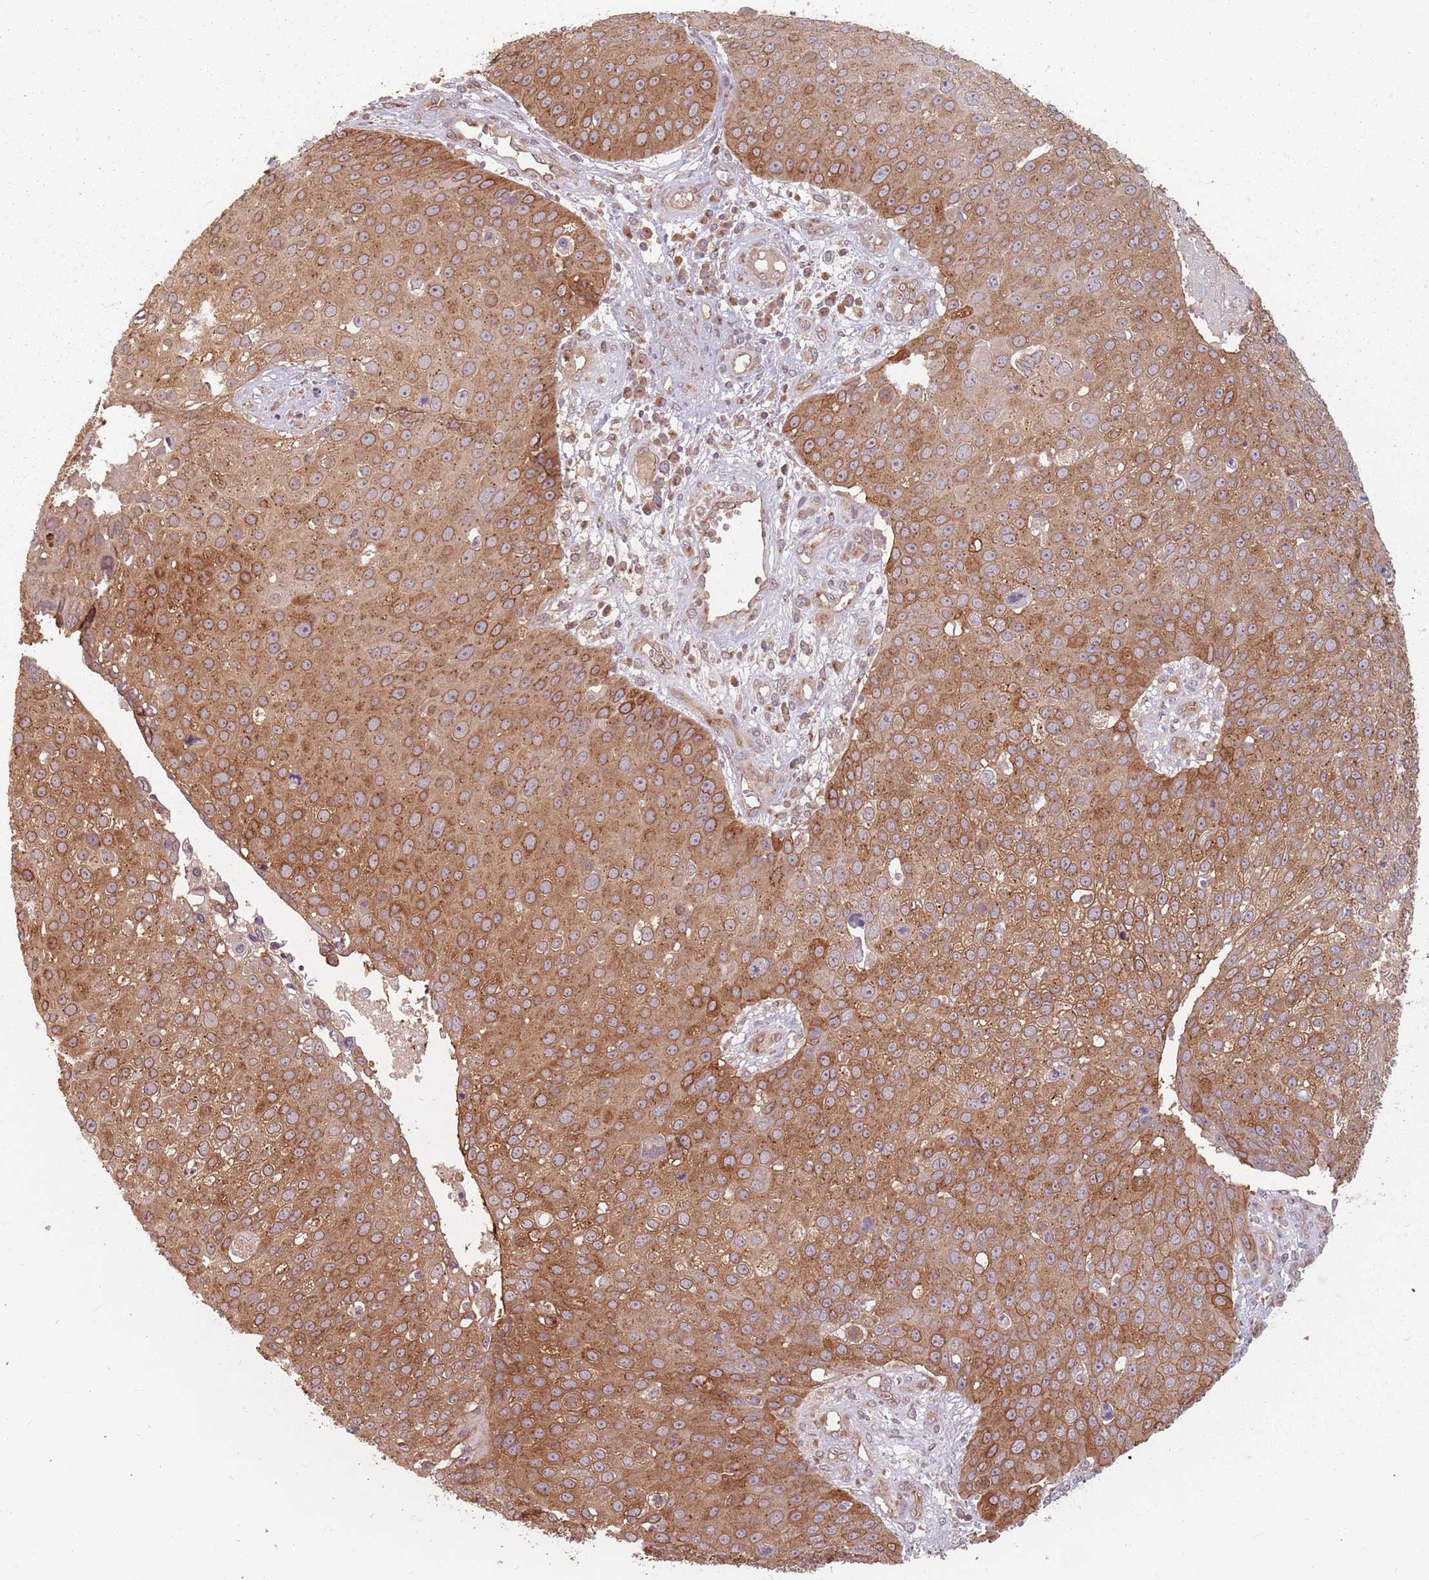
{"staining": {"intensity": "moderate", "quantity": ">75%", "location": "cytoplasmic/membranous"}, "tissue": "skin cancer", "cell_type": "Tumor cells", "image_type": "cancer", "snomed": [{"axis": "morphology", "description": "Squamous cell carcinoma, NOS"}, {"axis": "topography", "description": "Skin"}], "caption": "Immunohistochemistry (IHC) of skin squamous cell carcinoma shows medium levels of moderate cytoplasmic/membranous staining in about >75% of tumor cells. The protein is shown in brown color, while the nuclei are stained blue.", "gene": "C3orf14", "patient": {"sex": "male", "age": 71}}